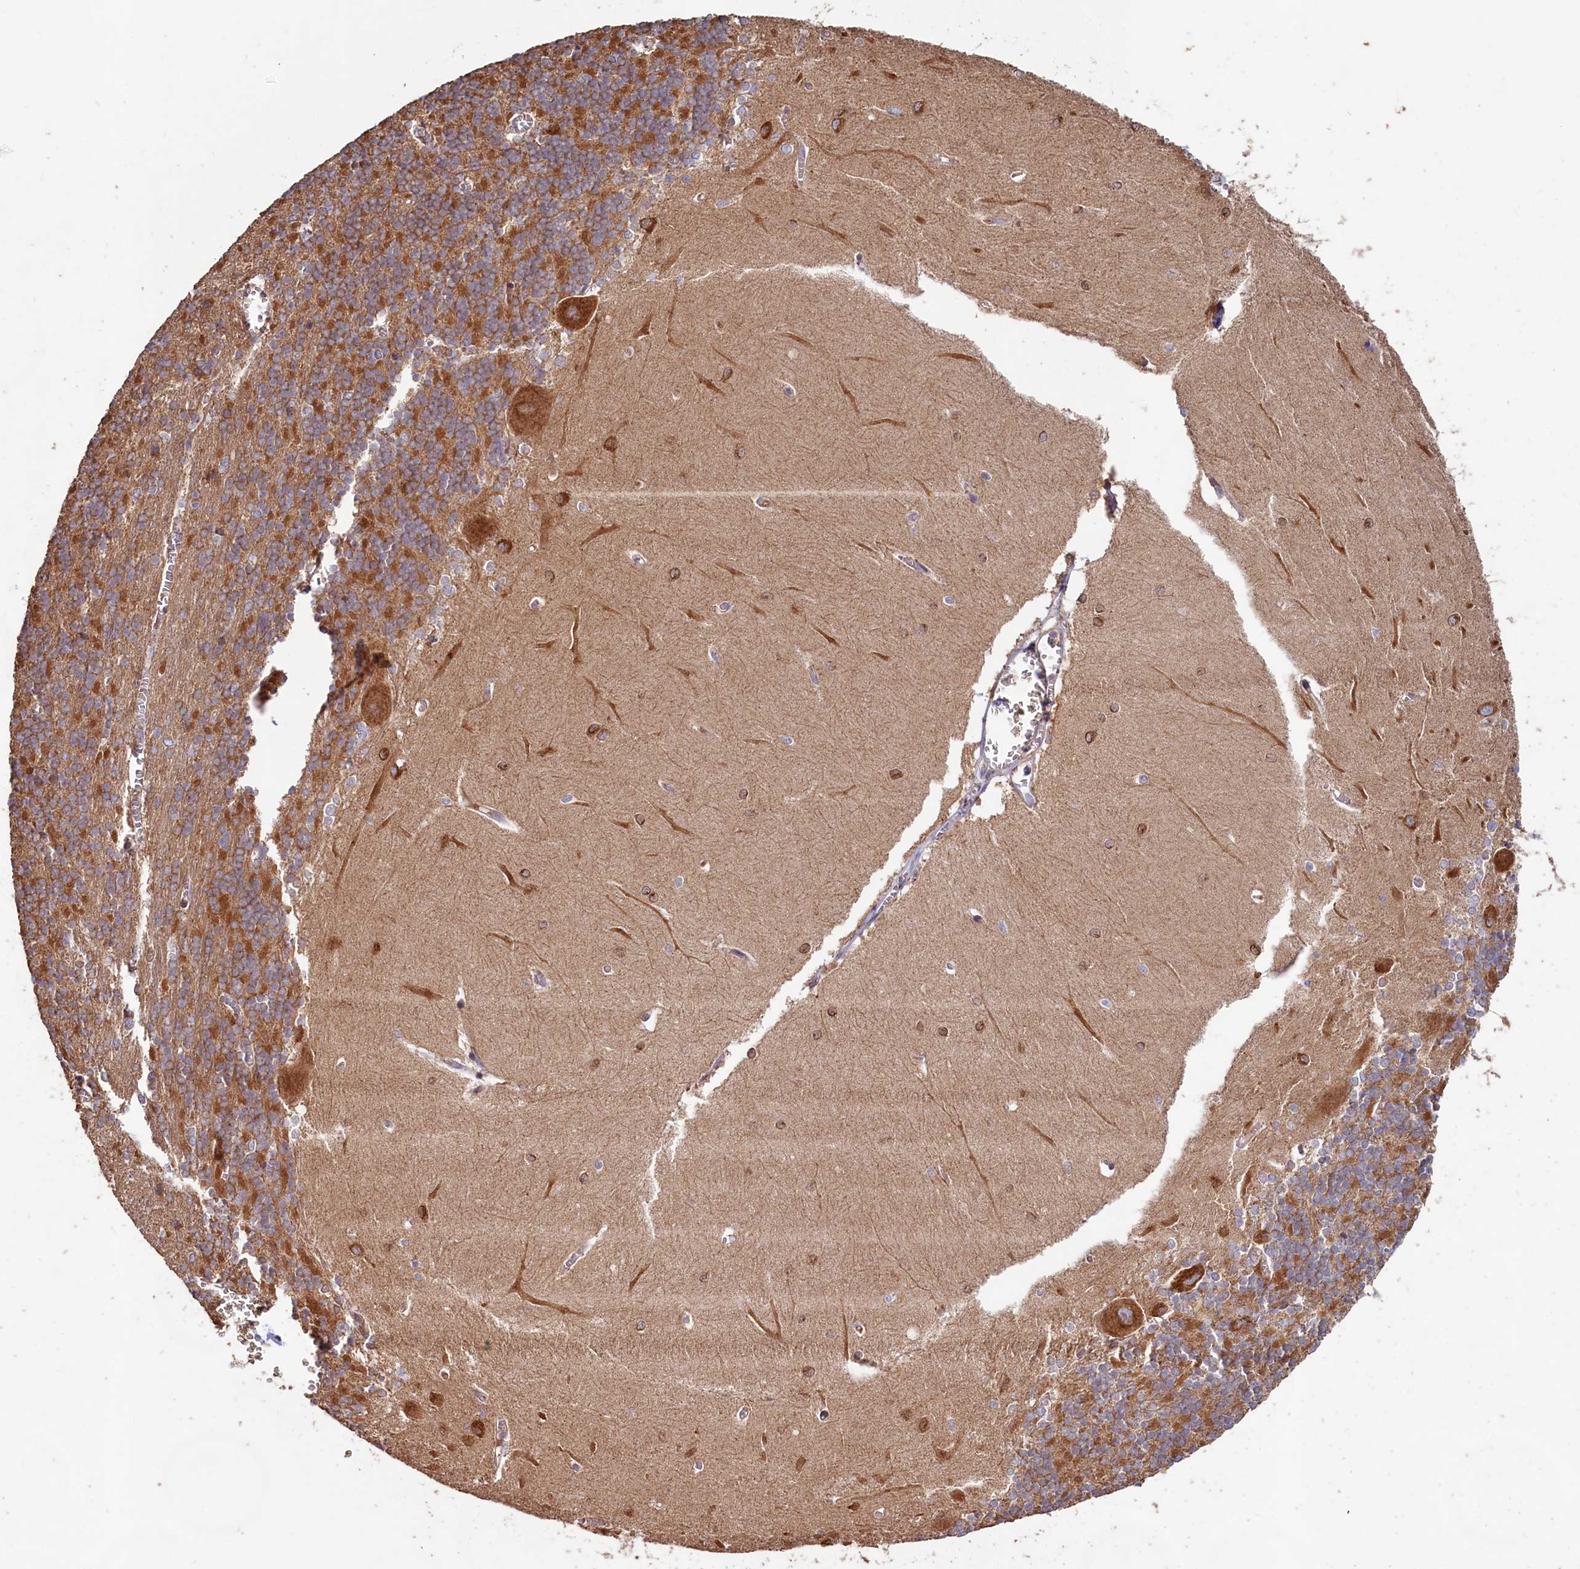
{"staining": {"intensity": "moderate", "quantity": ">75%", "location": "cytoplasmic/membranous"}, "tissue": "cerebellum", "cell_type": "Cells in granular layer", "image_type": "normal", "snomed": [{"axis": "morphology", "description": "Normal tissue, NOS"}, {"axis": "topography", "description": "Cerebellum"}], "caption": "Protein expression analysis of benign cerebellum exhibits moderate cytoplasmic/membranous positivity in approximately >75% of cells in granular layer.", "gene": "FUNDC1", "patient": {"sex": "male", "age": 37}}